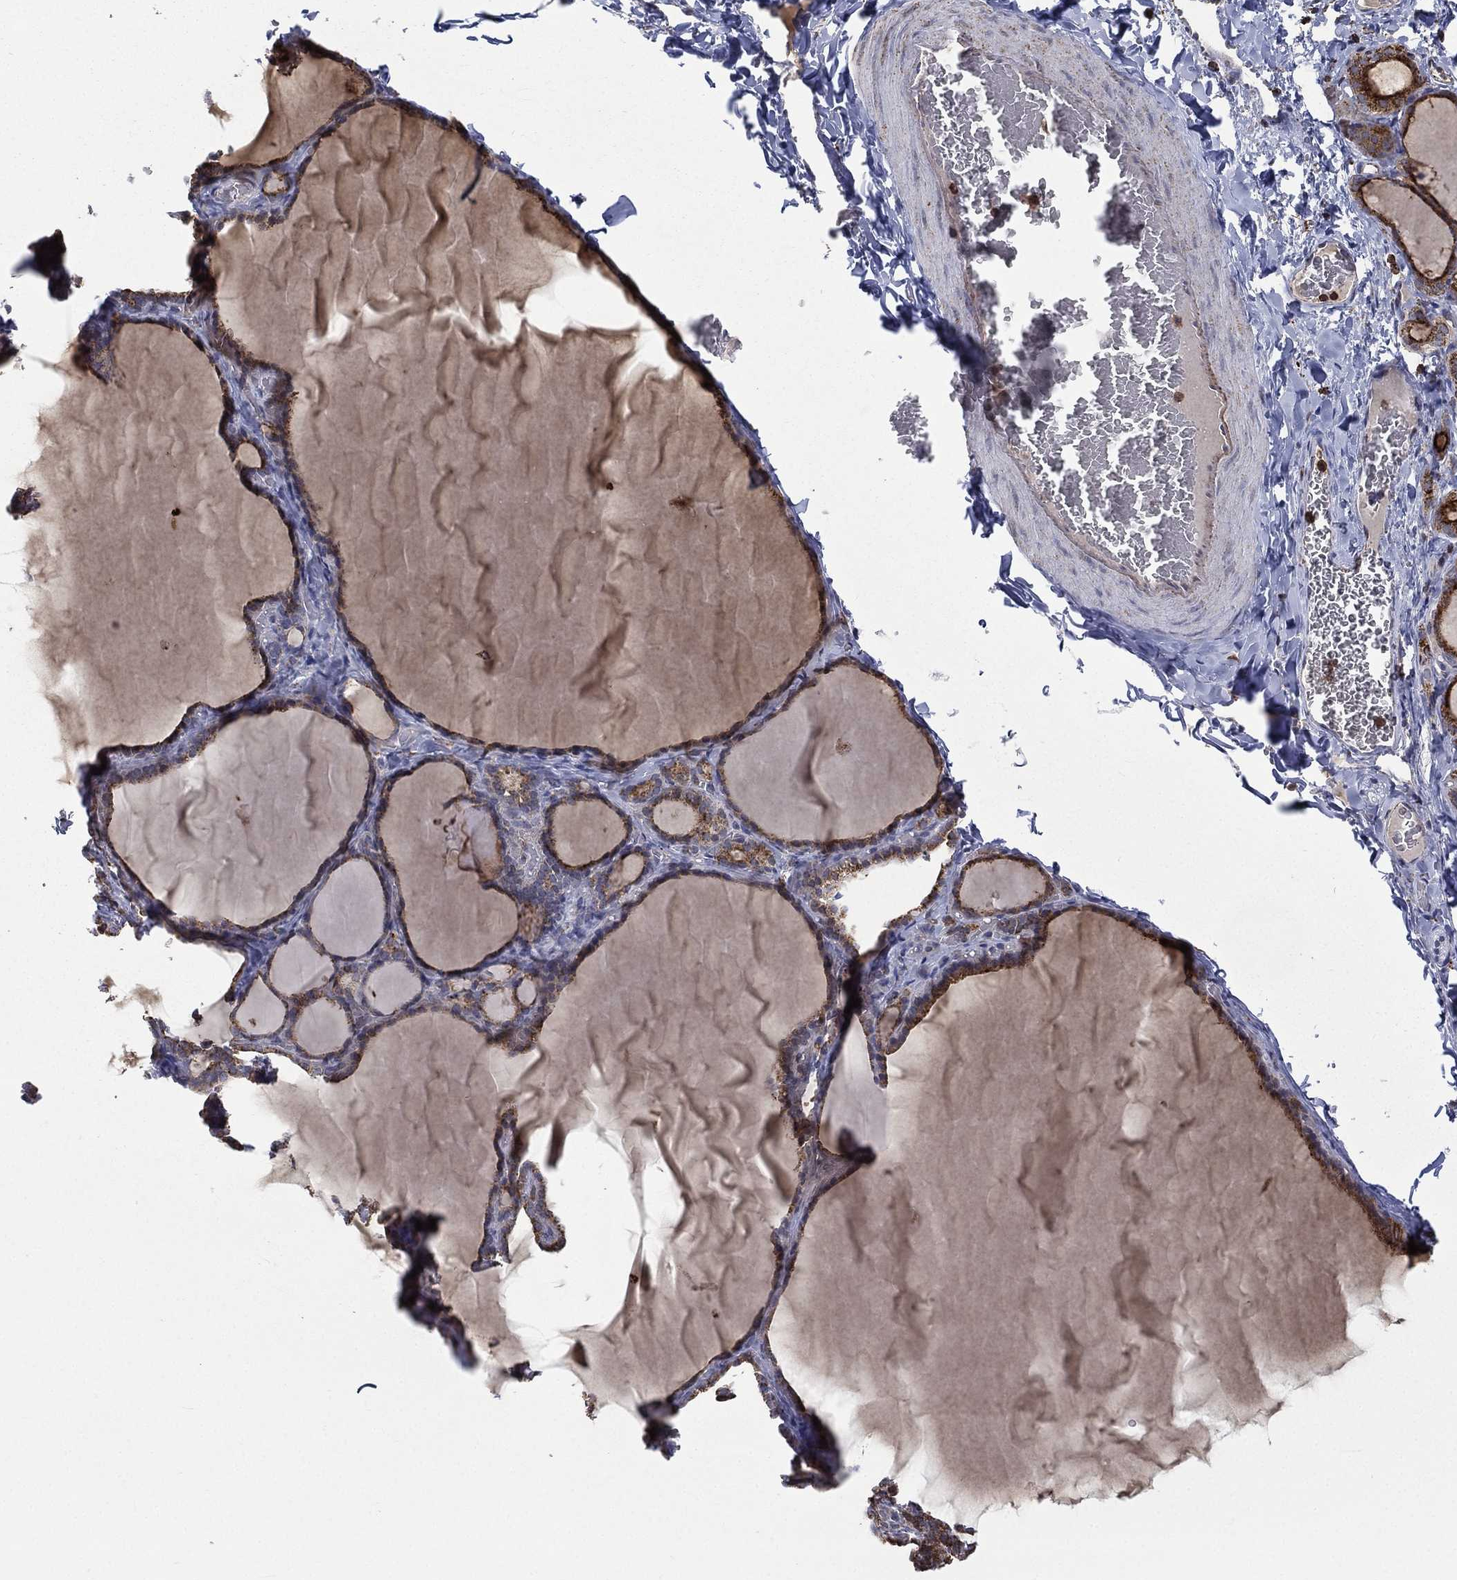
{"staining": {"intensity": "strong", "quantity": "25%-75%", "location": "cytoplasmic/membranous"}, "tissue": "thyroid gland", "cell_type": "Glandular cells", "image_type": "normal", "snomed": [{"axis": "morphology", "description": "Normal tissue, NOS"}, {"axis": "morphology", "description": "Hyperplasia, NOS"}, {"axis": "topography", "description": "Thyroid gland"}], "caption": "Immunohistochemical staining of benign thyroid gland demonstrates 25%-75% levels of strong cytoplasmic/membranous protein expression in about 25%-75% of glandular cells. The protein of interest is stained brown, and the nuclei are stained in blue (DAB IHC with brightfield microscopy, high magnification).", "gene": "RIN3", "patient": {"sex": "female", "age": 27}}